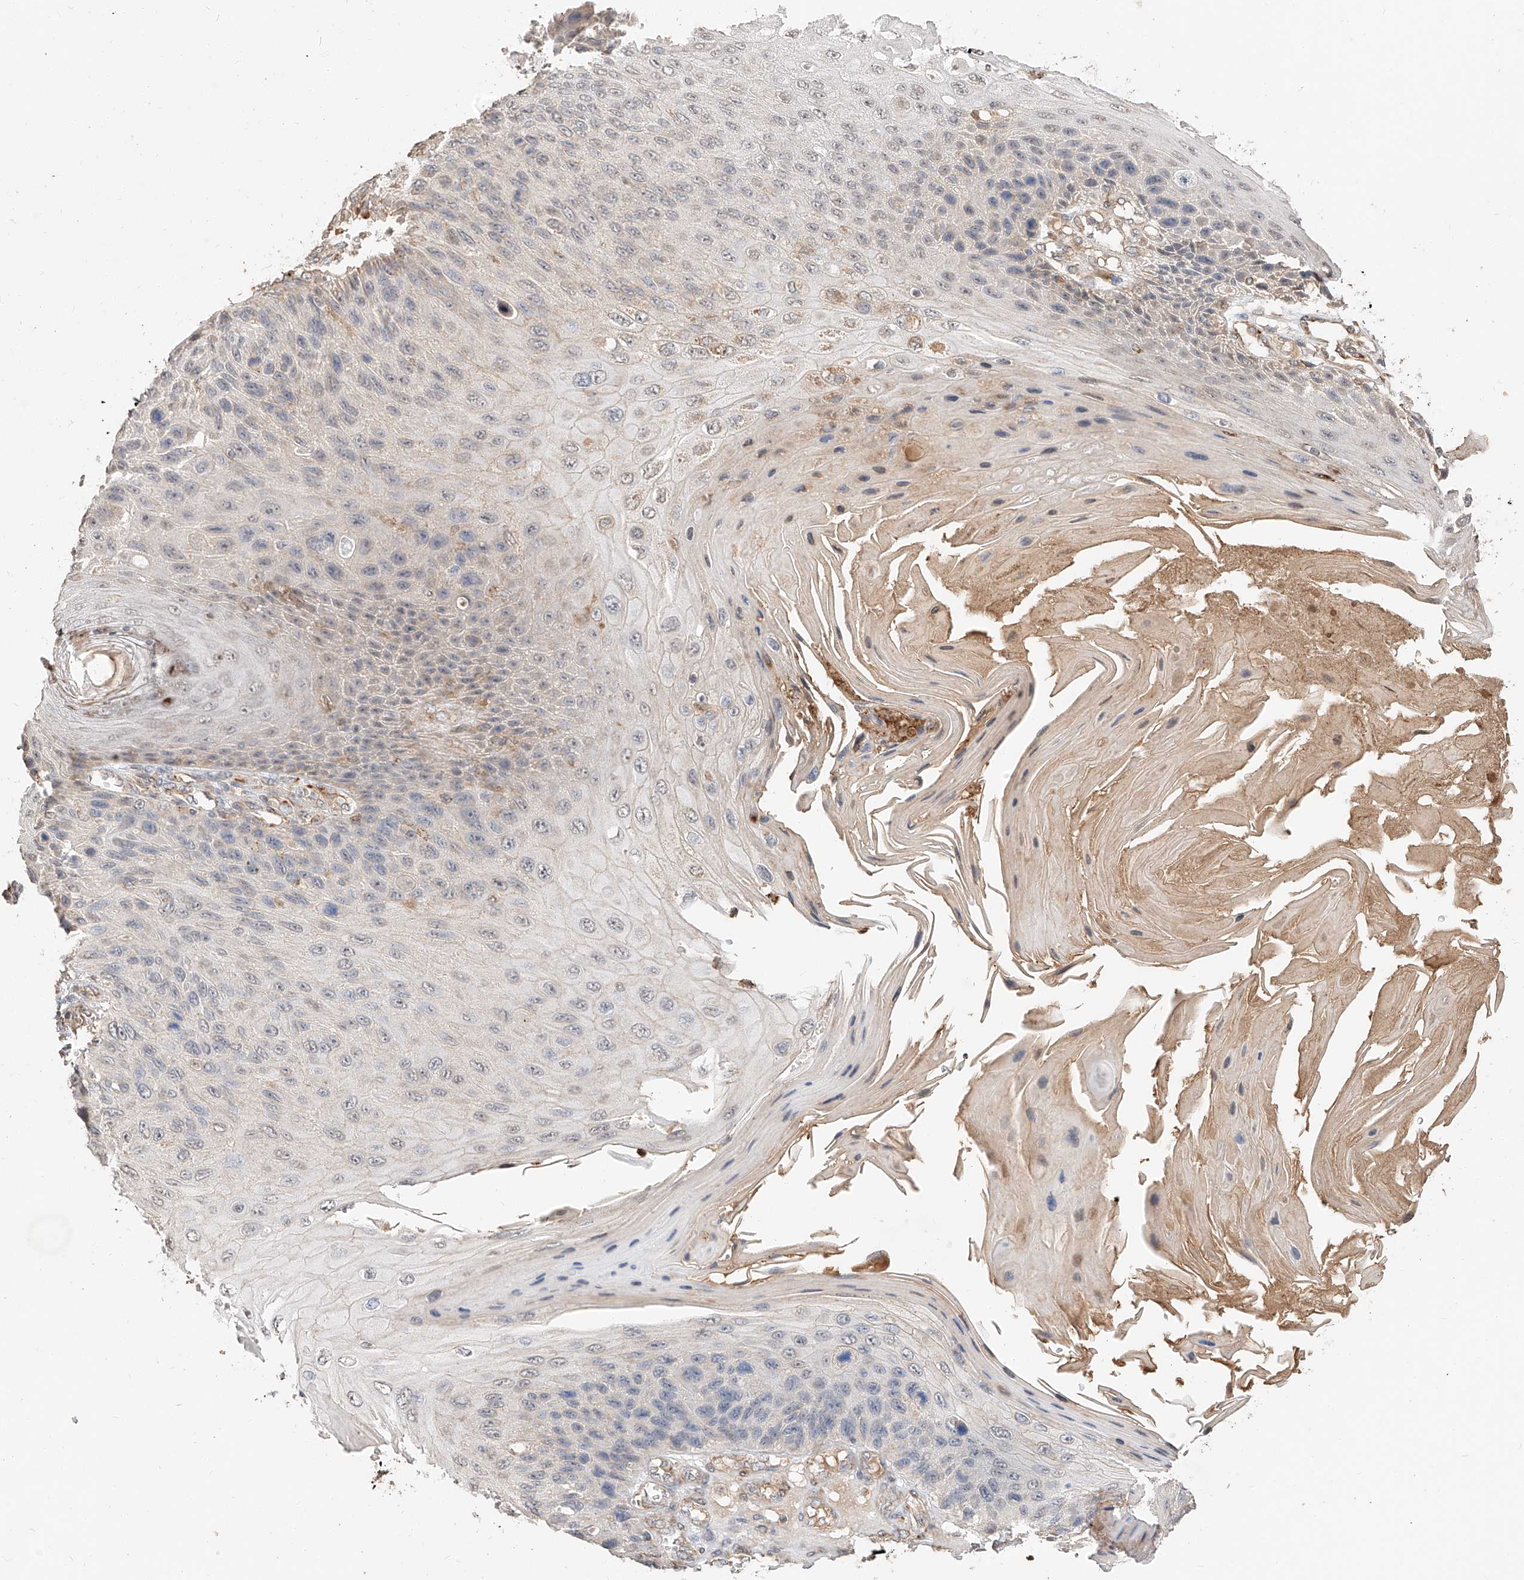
{"staining": {"intensity": "negative", "quantity": "none", "location": "none"}, "tissue": "skin cancer", "cell_type": "Tumor cells", "image_type": "cancer", "snomed": [{"axis": "morphology", "description": "Squamous cell carcinoma, NOS"}, {"axis": "topography", "description": "Skin"}], "caption": "This is a image of IHC staining of skin cancer, which shows no expression in tumor cells.", "gene": "SUSD6", "patient": {"sex": "female", "age": 88}}